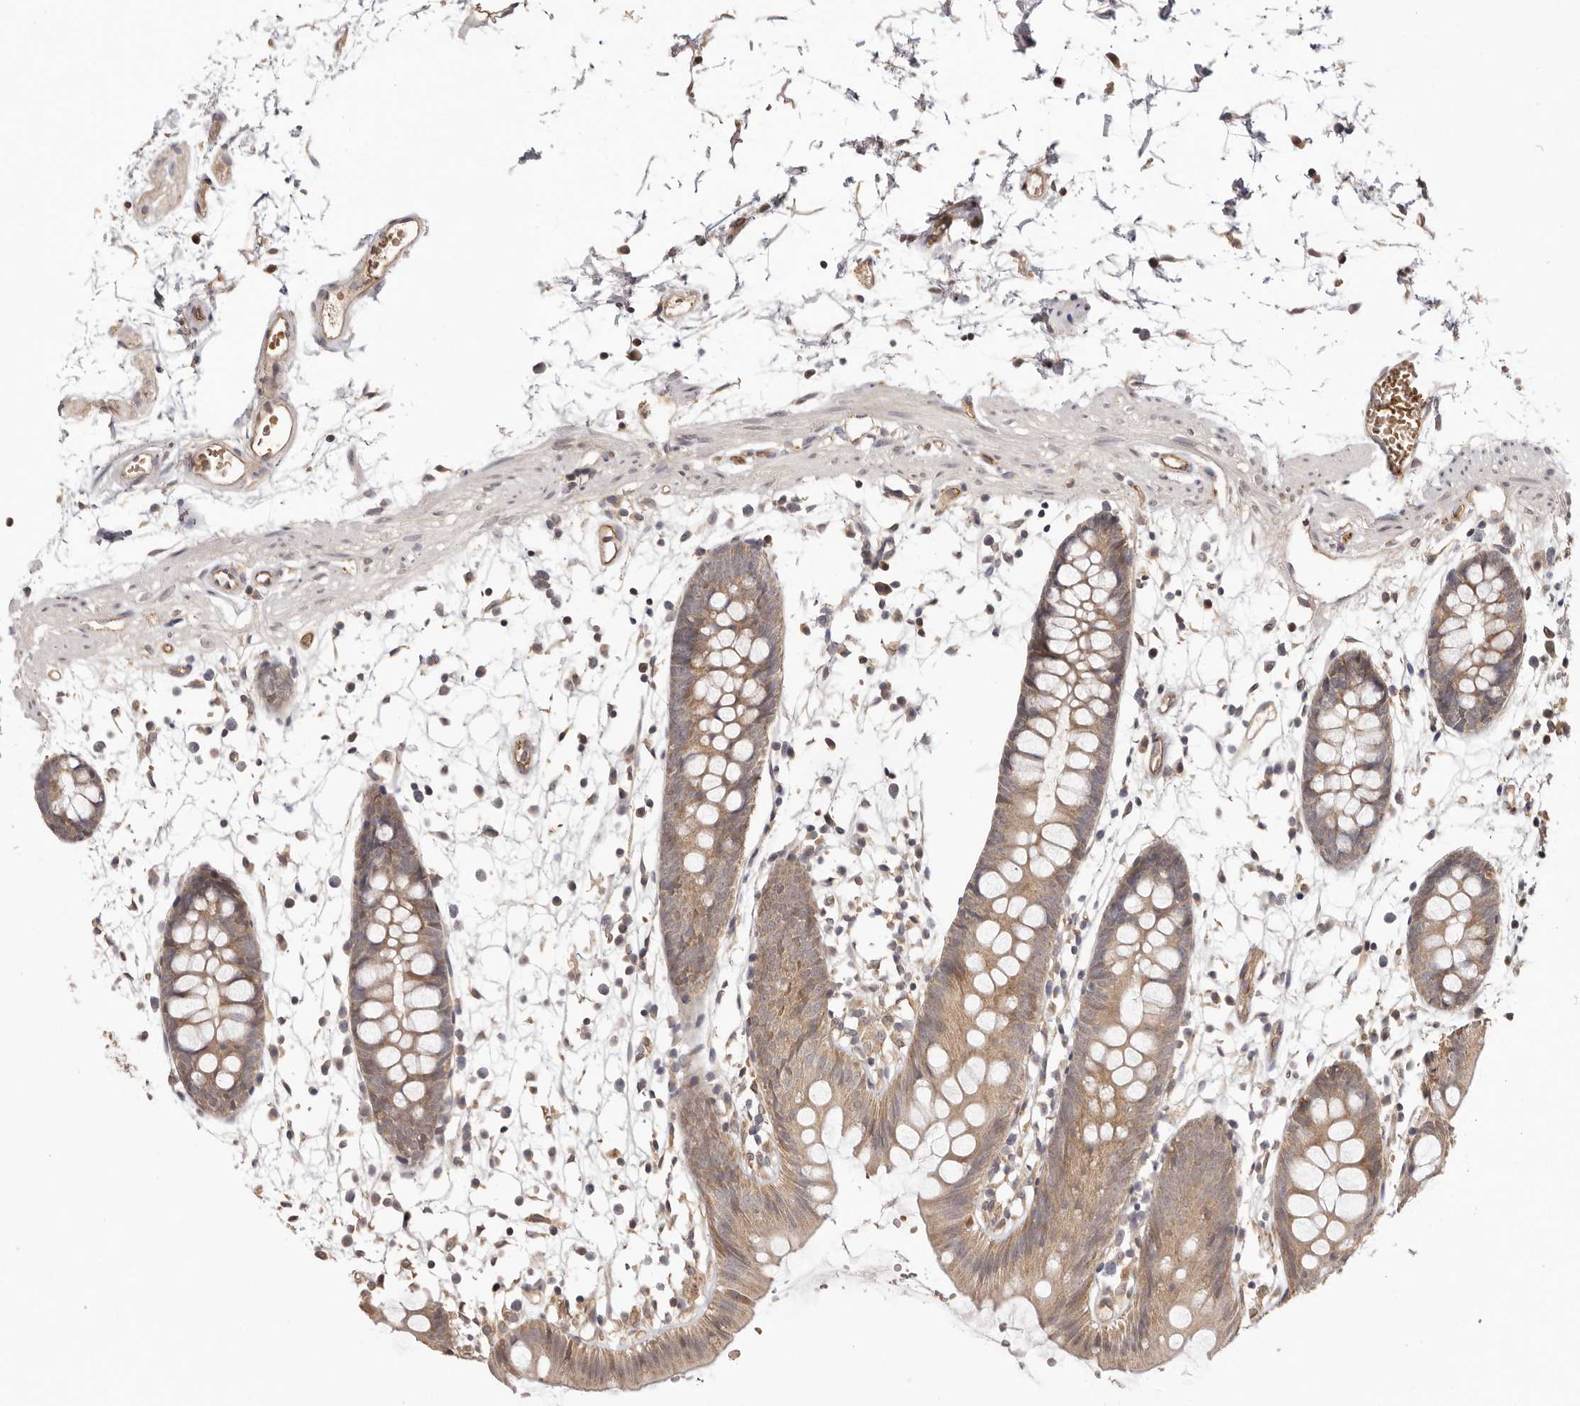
{"staining": {"intensity": "moderate", "quantity": ">75%", "location": "cytoplasmic/membranous"}, "tissue": "colon", "cell_type": "Endothelial cells", "image_type": "normal", "snomed": [{"axis": "morphology", "description": "Normal tissue, NOS"}, {"axis": "topography", "description": "Colon"}], "caption": "The immunohistochemical stain labels moderate cytoplasmic/membranous expression in endothelial cells of normal colon. Nuclei are stained in blue.", "gene": "UBR2", "patient": {"sex": "male", "age": 56}}